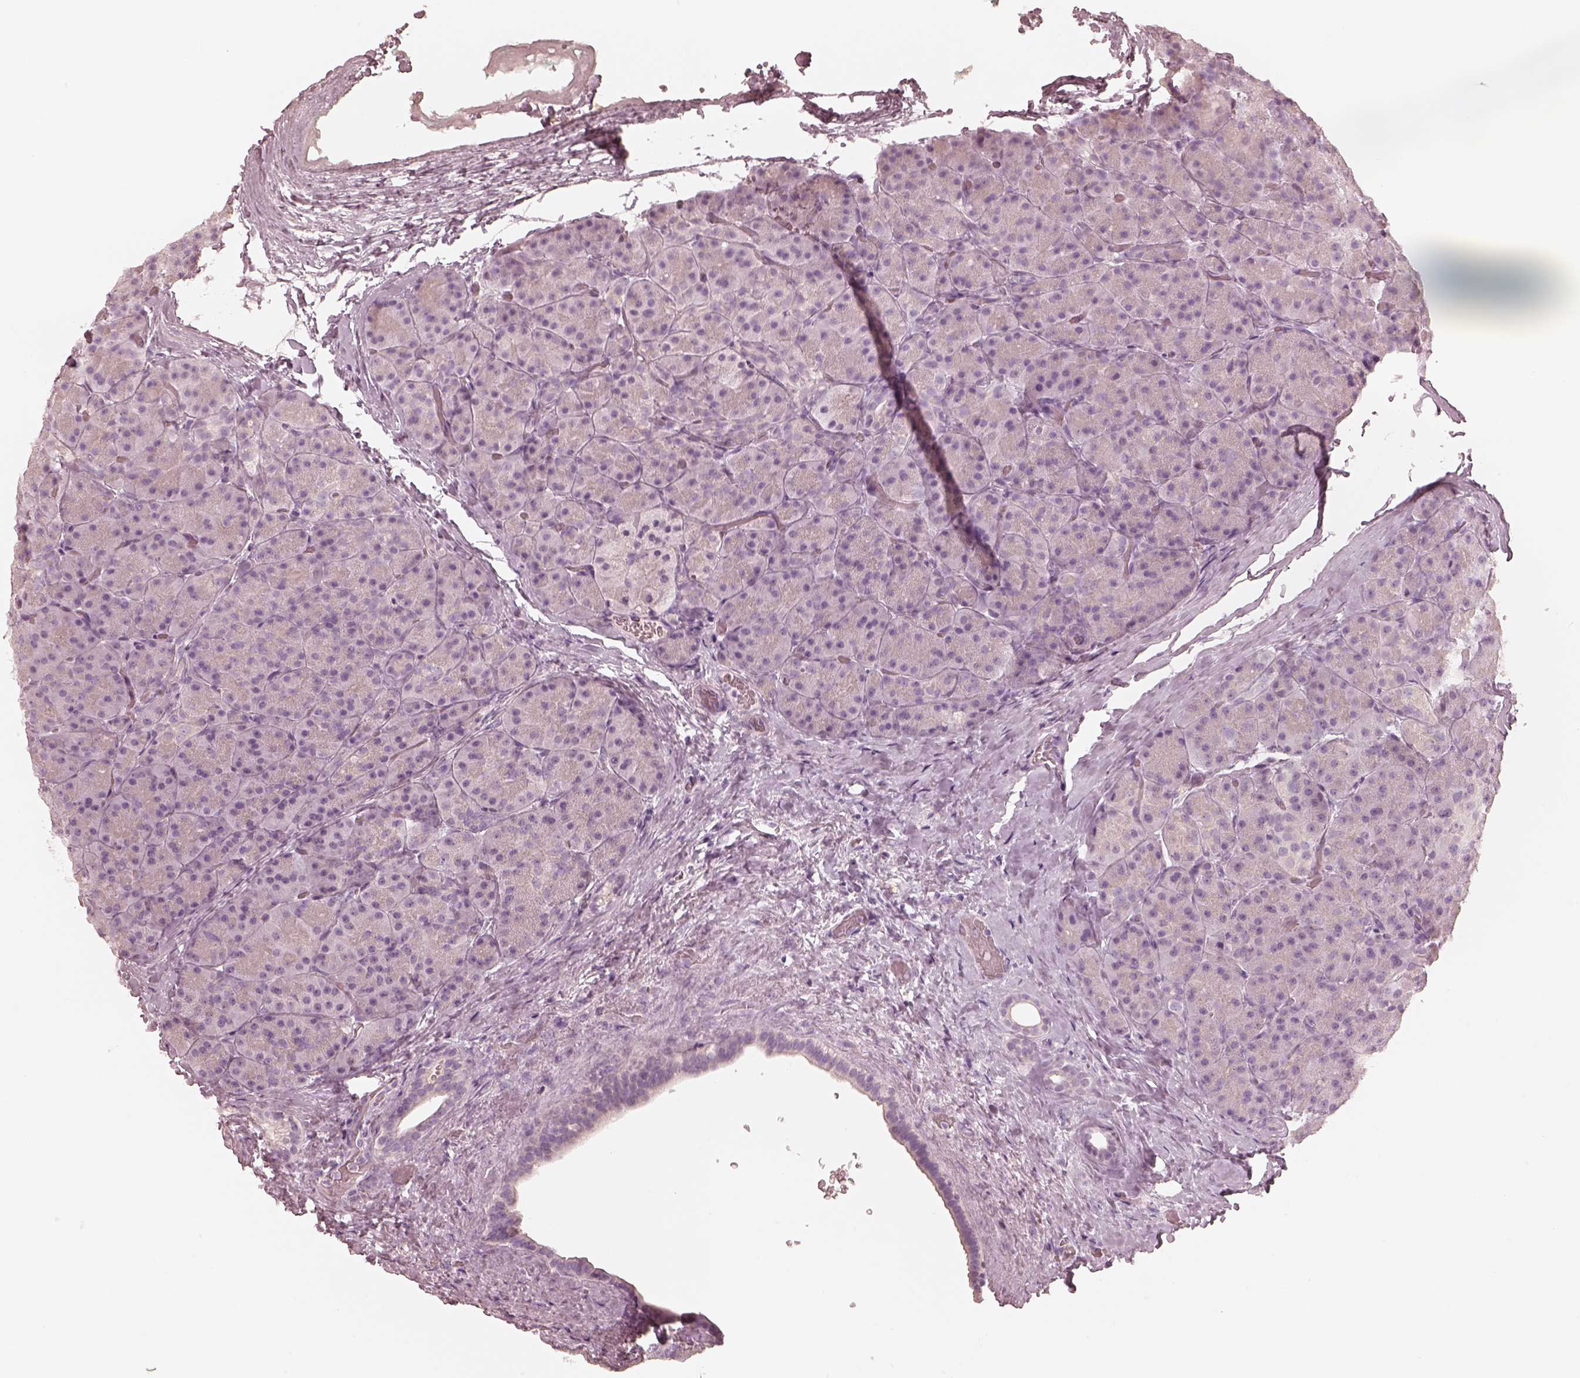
{"staining": {"intensity": "negative", "quantity": "none", "location": "none"}, "tissue": "pancreas", "cell_type": "Exocrine glandular cells", "image_type": "normal", "snomed": [{"axis": "morphology", "description": "Normal tissue, NOS"}, {"axis": "topography", "description": "Pancreas"}], "caption": "The photomicrograph exhibits no staining of exocrine glandular cells in normal pancreas. (DAB (3,3'-diaminobenzidine) immunohistochemistry, high magnification).", "gene": "CALR3", "patient": {"sex": "male", "age": 57}}